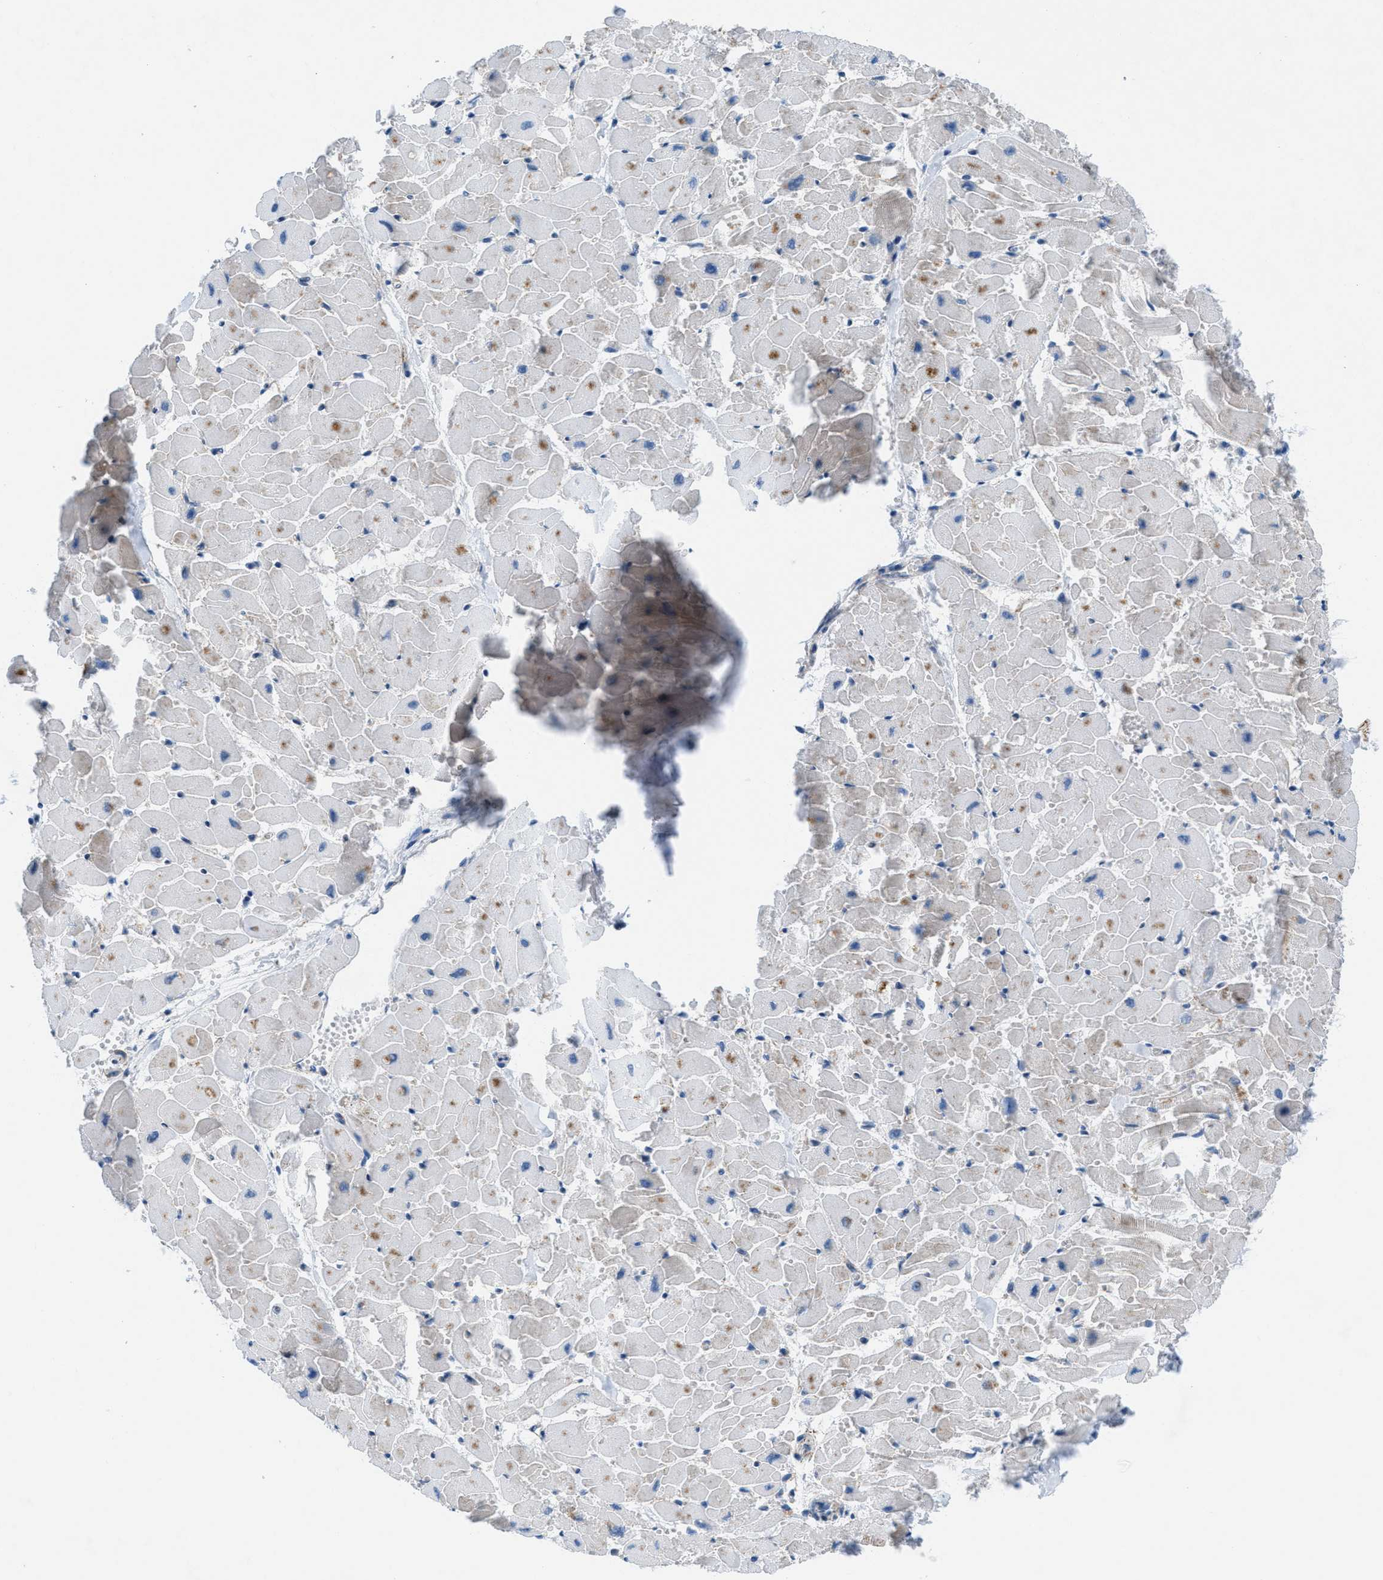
{"staining": {"intensity": "moderate", "quantity": "25%-75%", "location": "cytoplasmic/membranous"}, "tissue": "heart muscle", "cell_type": "Cardiomyocytes", "image_type": "normal", "snomed": [{"axis": "morphology", "description": "Normal tissue, NOS"}, {"axis": "topography", "description": "Heart"}], "caption": "Heart muscle stained for a protein demonstrates moderate cytoplasmic/membranous positivity in cardiomyocytes. Nuclei are stained in blue.", "gene": "MFSD13A", "patient": {"sex": "female", "age": 19}}